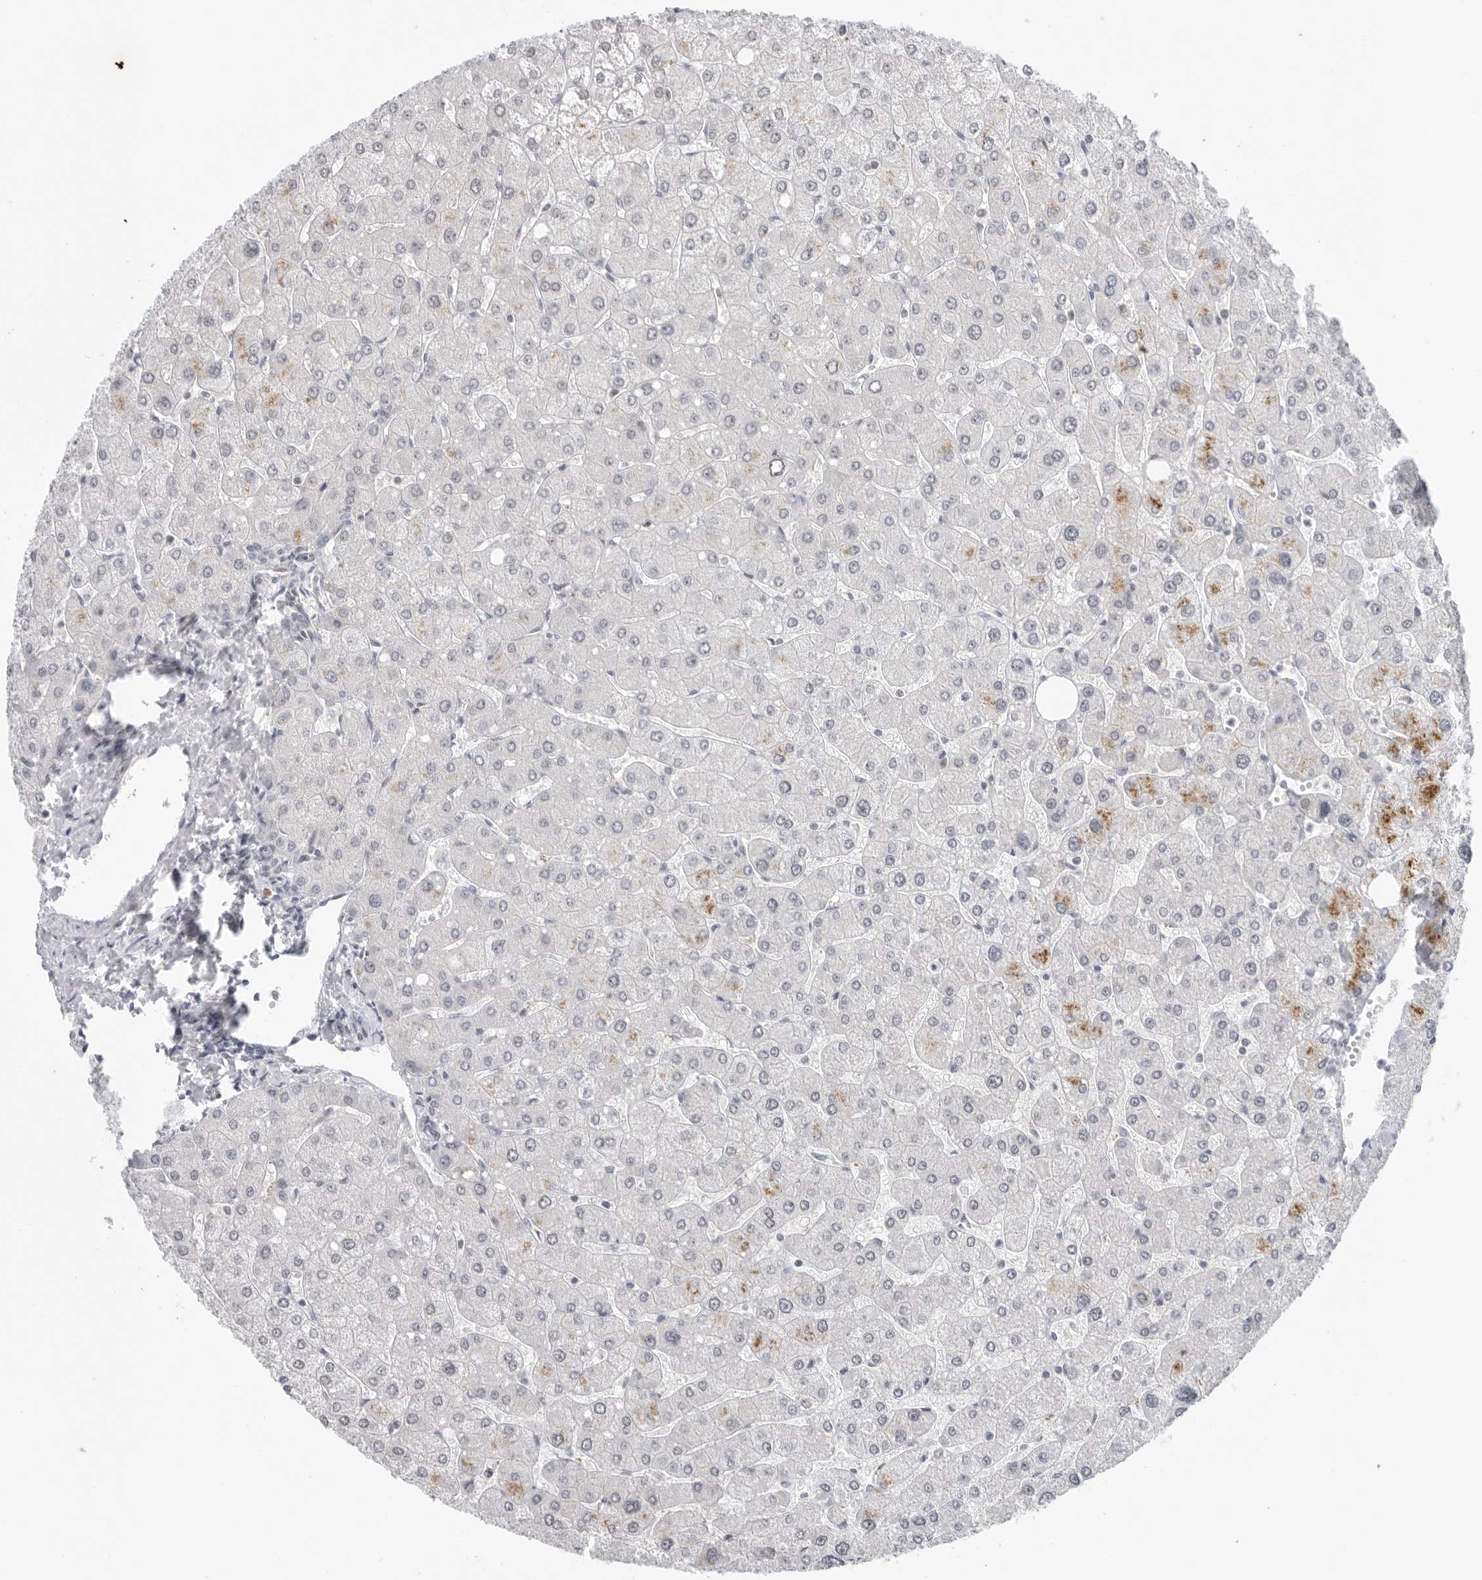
{"staining": {"intensity": "negative", "quantity": "none", "location": "none"}, "tissue": "liver", "cell_type": "Cholangiocytes", "image_type": "normal", "snomed": [{"axis": "morphology", "description": "Normal tissue, NOS"}, {"axis": "topography", "description": "Liver"}], "caption": "This is an immunohistochemistry (IHC) histopathology image of unremarkable liver. There is no positivity in cholangiocytes.", "gene": "FOXK2", "patient": {"sex": "male", "age": 55}}